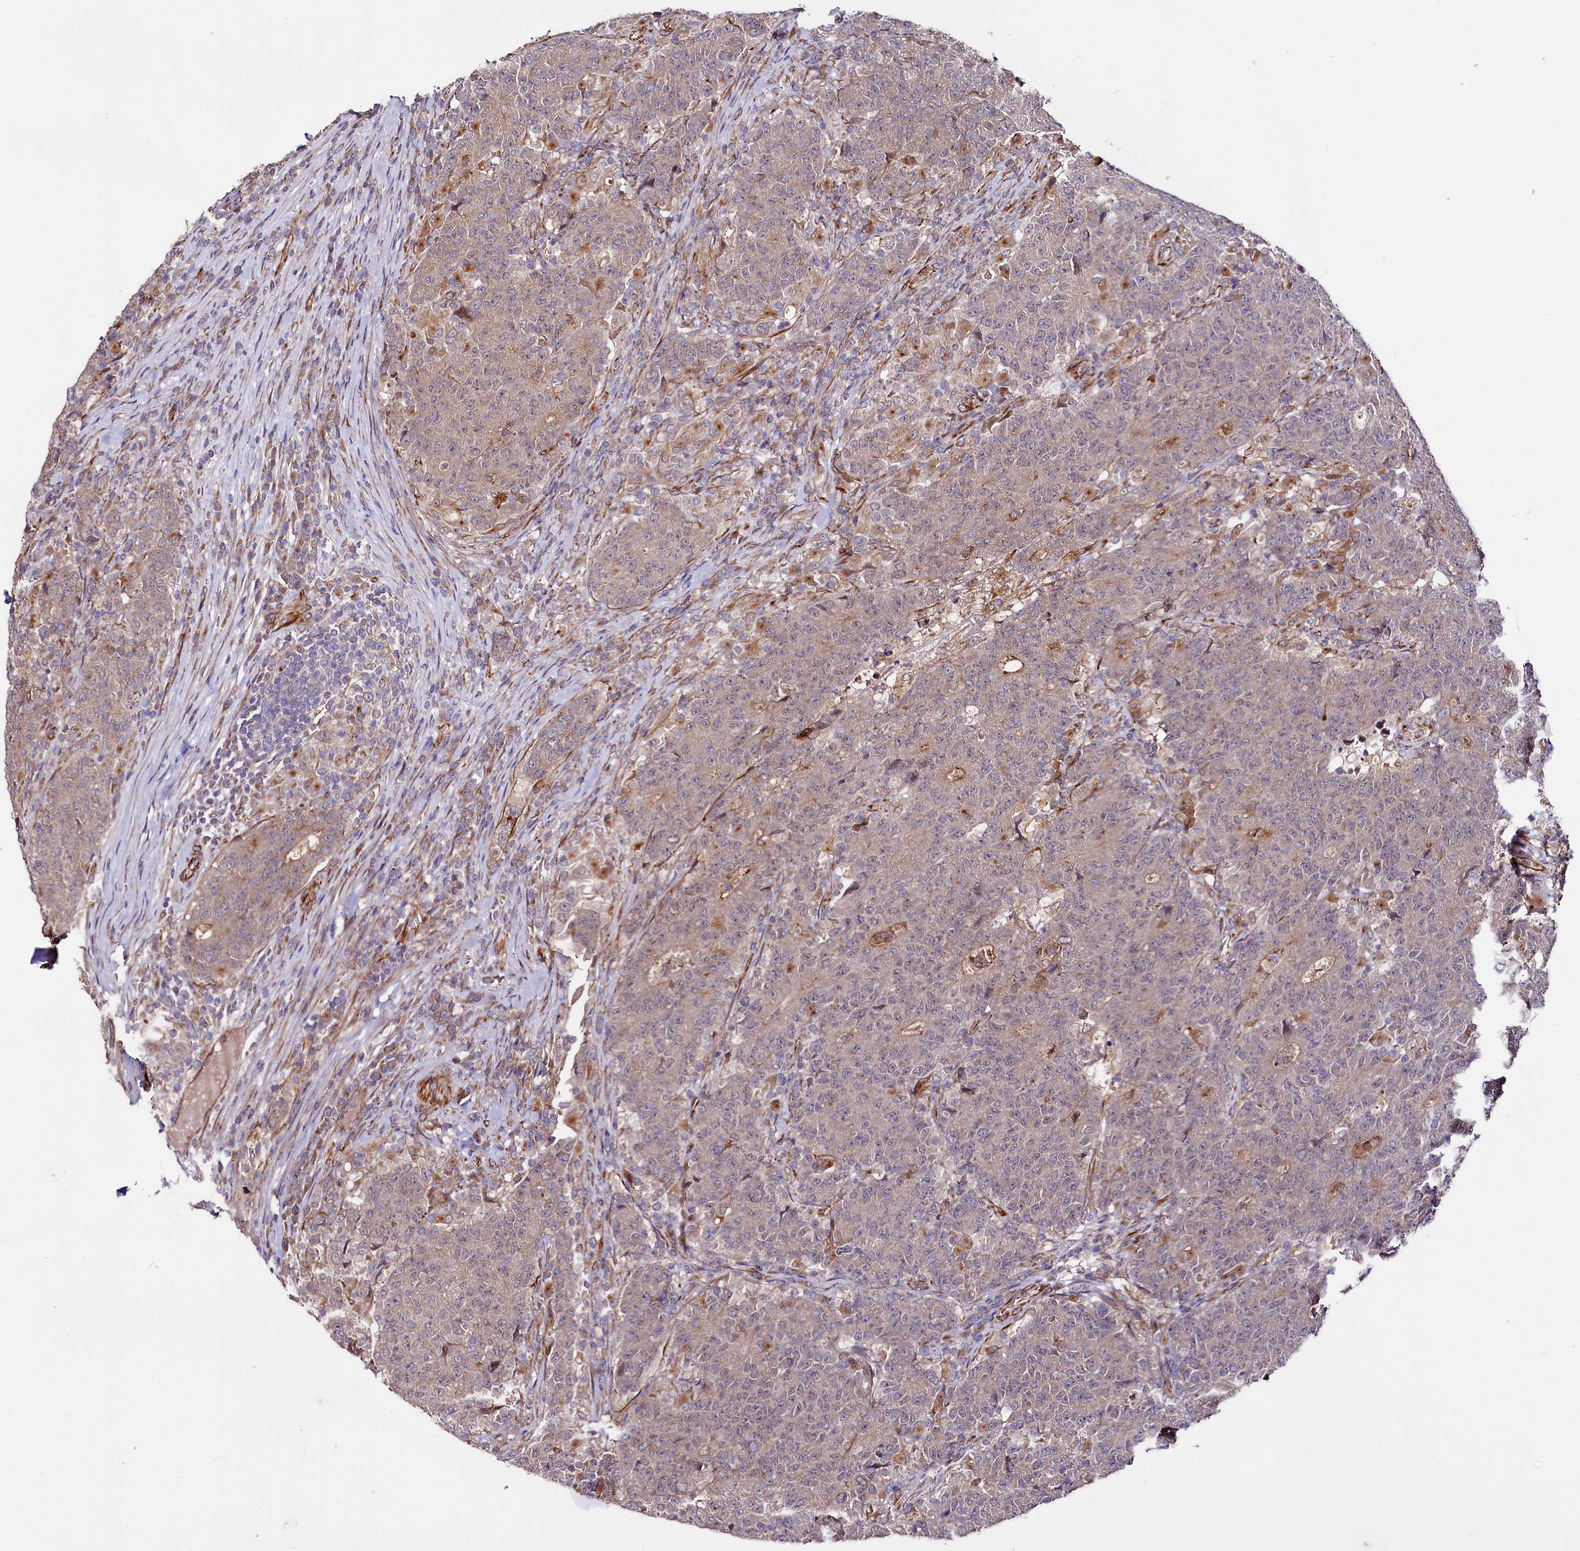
{"staining": {"intensity": "weak", "quantity": "<25%", "location": "cytoplasmic/membranous"}, "tissue": "colorectal cancer", "cell_type": "Tumor cells", "image_type": "cancer", "snomed": [{"axis": "morphology", "description": "Adenocarcinoma, NOS"}, {"axis": "topography", "description": "Colon"}], "caption": "Adenocarcinoma (colorectal) was stained to show a protein in brown. There is no significant positivity in tumor cells. (DAB (3,3'-diaminobenzidine) IHC with hematoxylin counter stain).", "gene": "TTC12", "patient": {"sex": "female", "age": 75}}